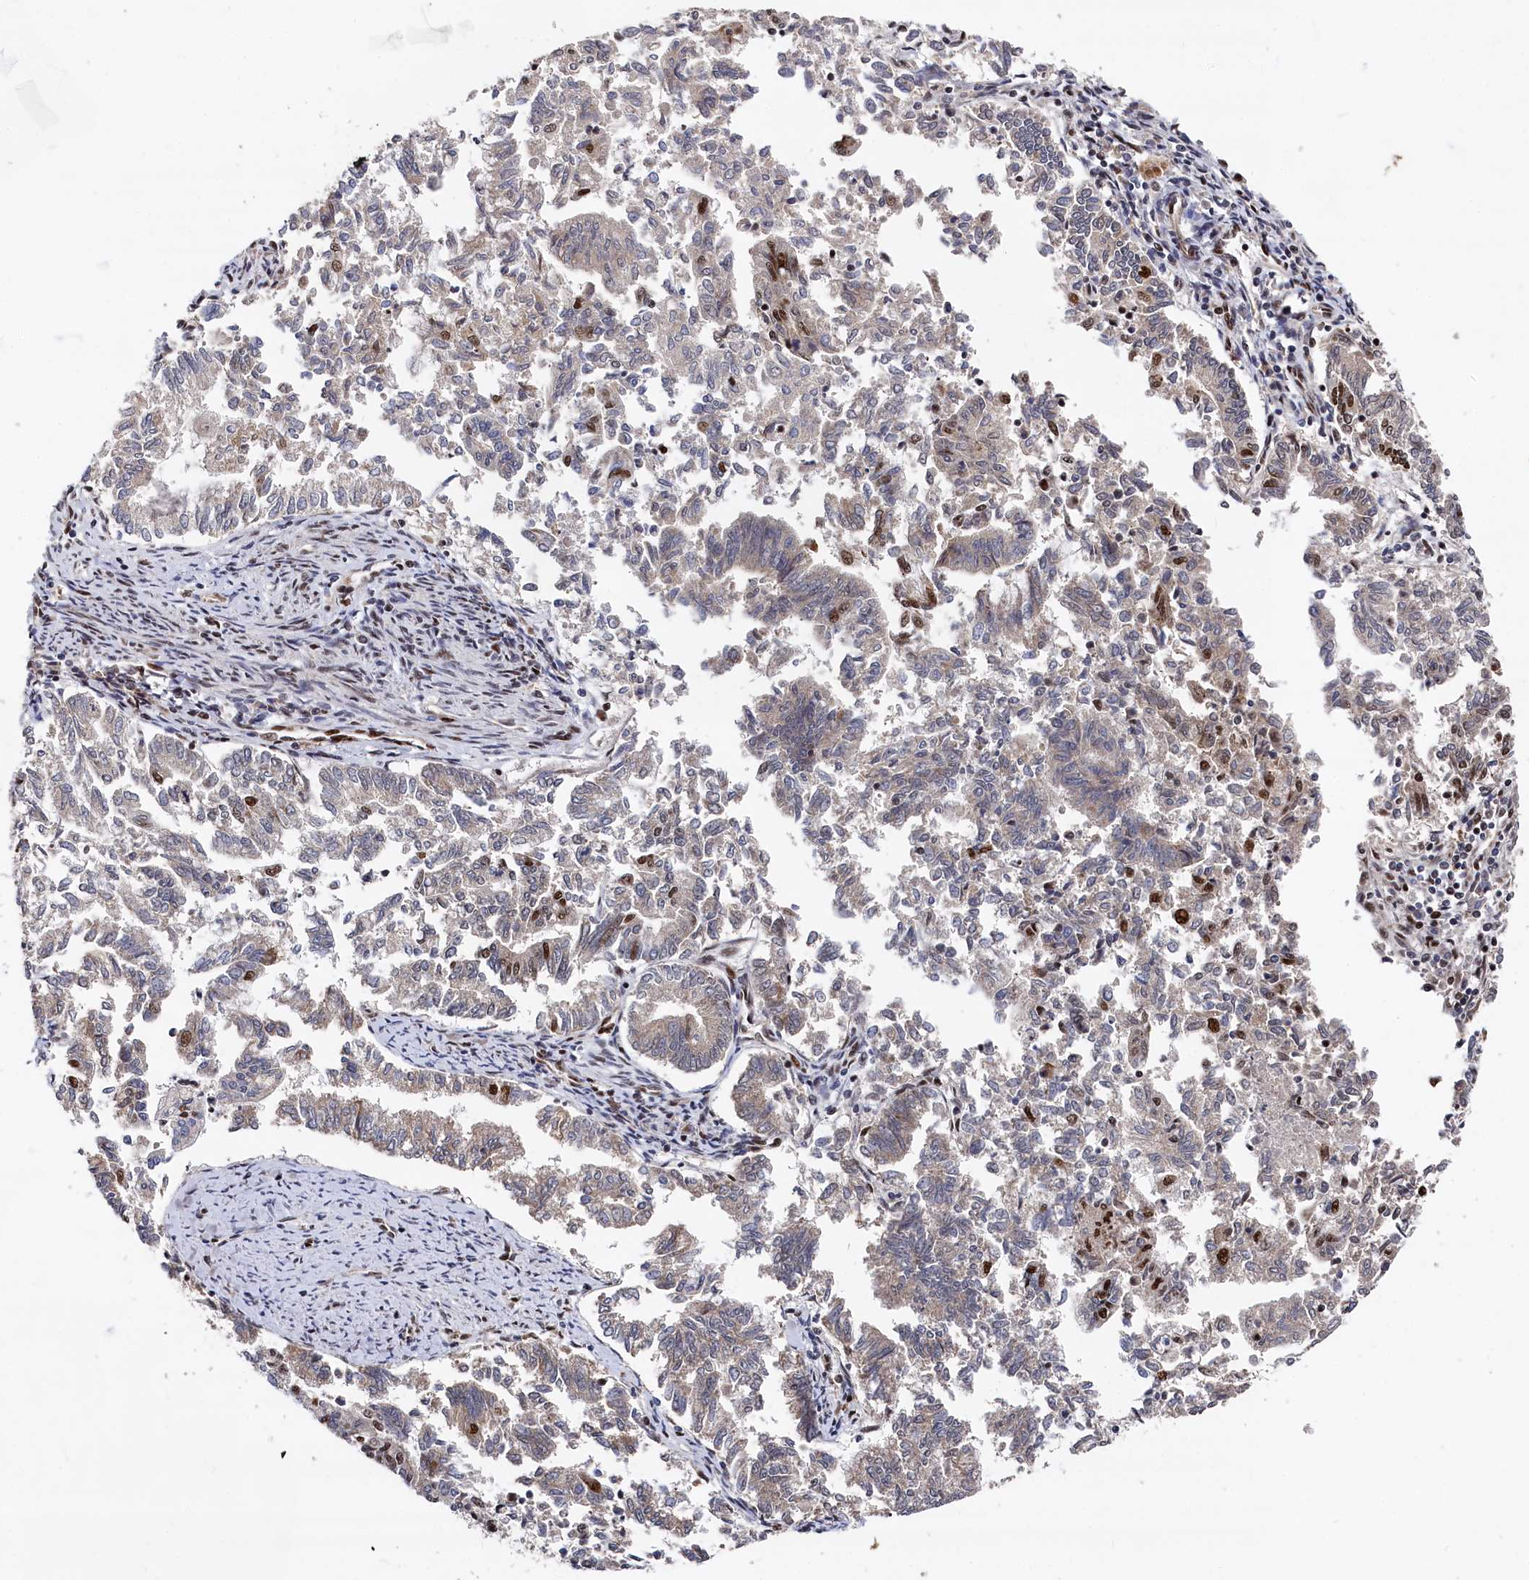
{"staining": {"intensity": "strong", "quantity": "<25%", "location": "nuclear"}, "tissue": "endometrial cancer", "cell_type": "Tumor cells", "image_type": "cancer", "snomed": [{"axis": "morphology", "description": "Adenocarcinoma, NOS"}, {"axis": "topography", "description": "Endometrium"}], "caption": "Endometrial adenocarcinoma tissue exhibits strong nuclear expression in about <25% of tumor cells (brown staining indicates protein expression, while blue staining denotes nuclei).", "gene": "BUB3", "patient": {"sex": "female", "age": 79}}